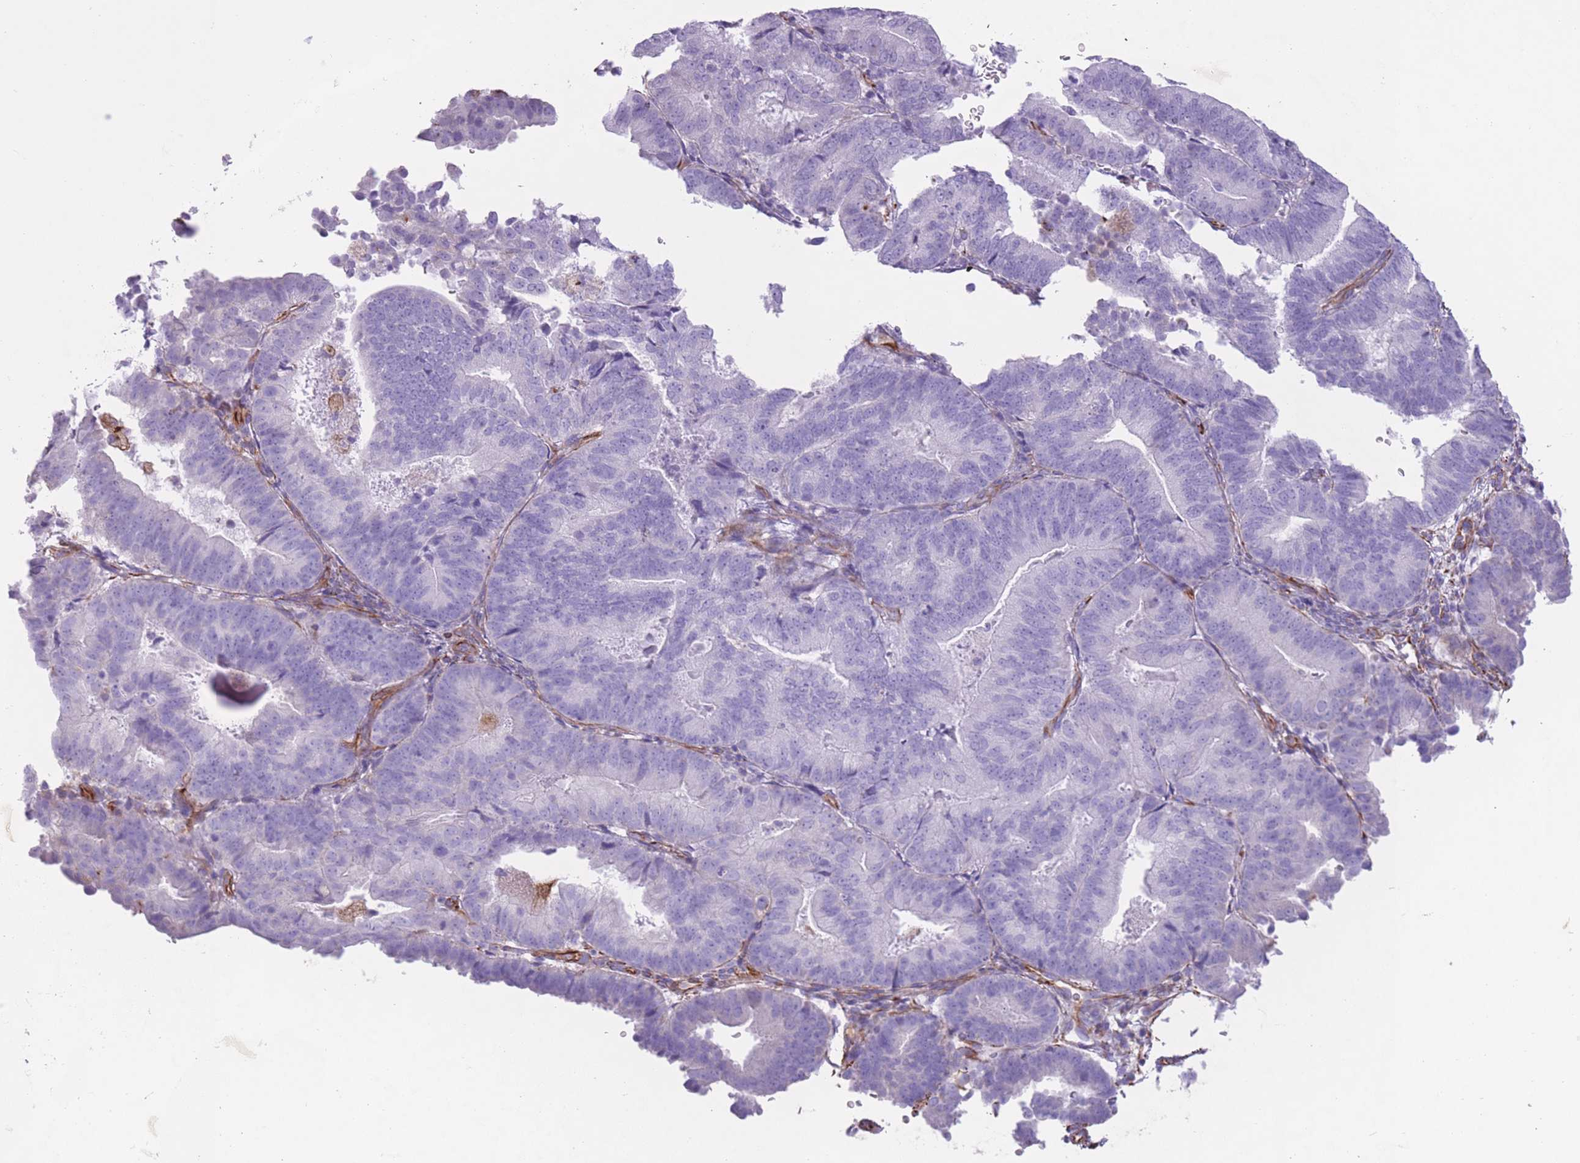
{"staining": {"intensity": "negative", "quantity": "none", "location": "none"}, "tissue": "endometrial cancer", "cell_type": "Tumor cells", "image_type": "cancer", "snomed": [{"axis": "morphology", "description": "Adenocarcinoma, NOS"}, {"axis": "topography", "description": "Endometrium"}], "caption": "Immunohistochemical staining of endometrial cancer (adenocarcinoma) reveals no significant expression in tumor cells.", "gene": "PTCD1", "patient": {"sex": "female", "age": 70}}